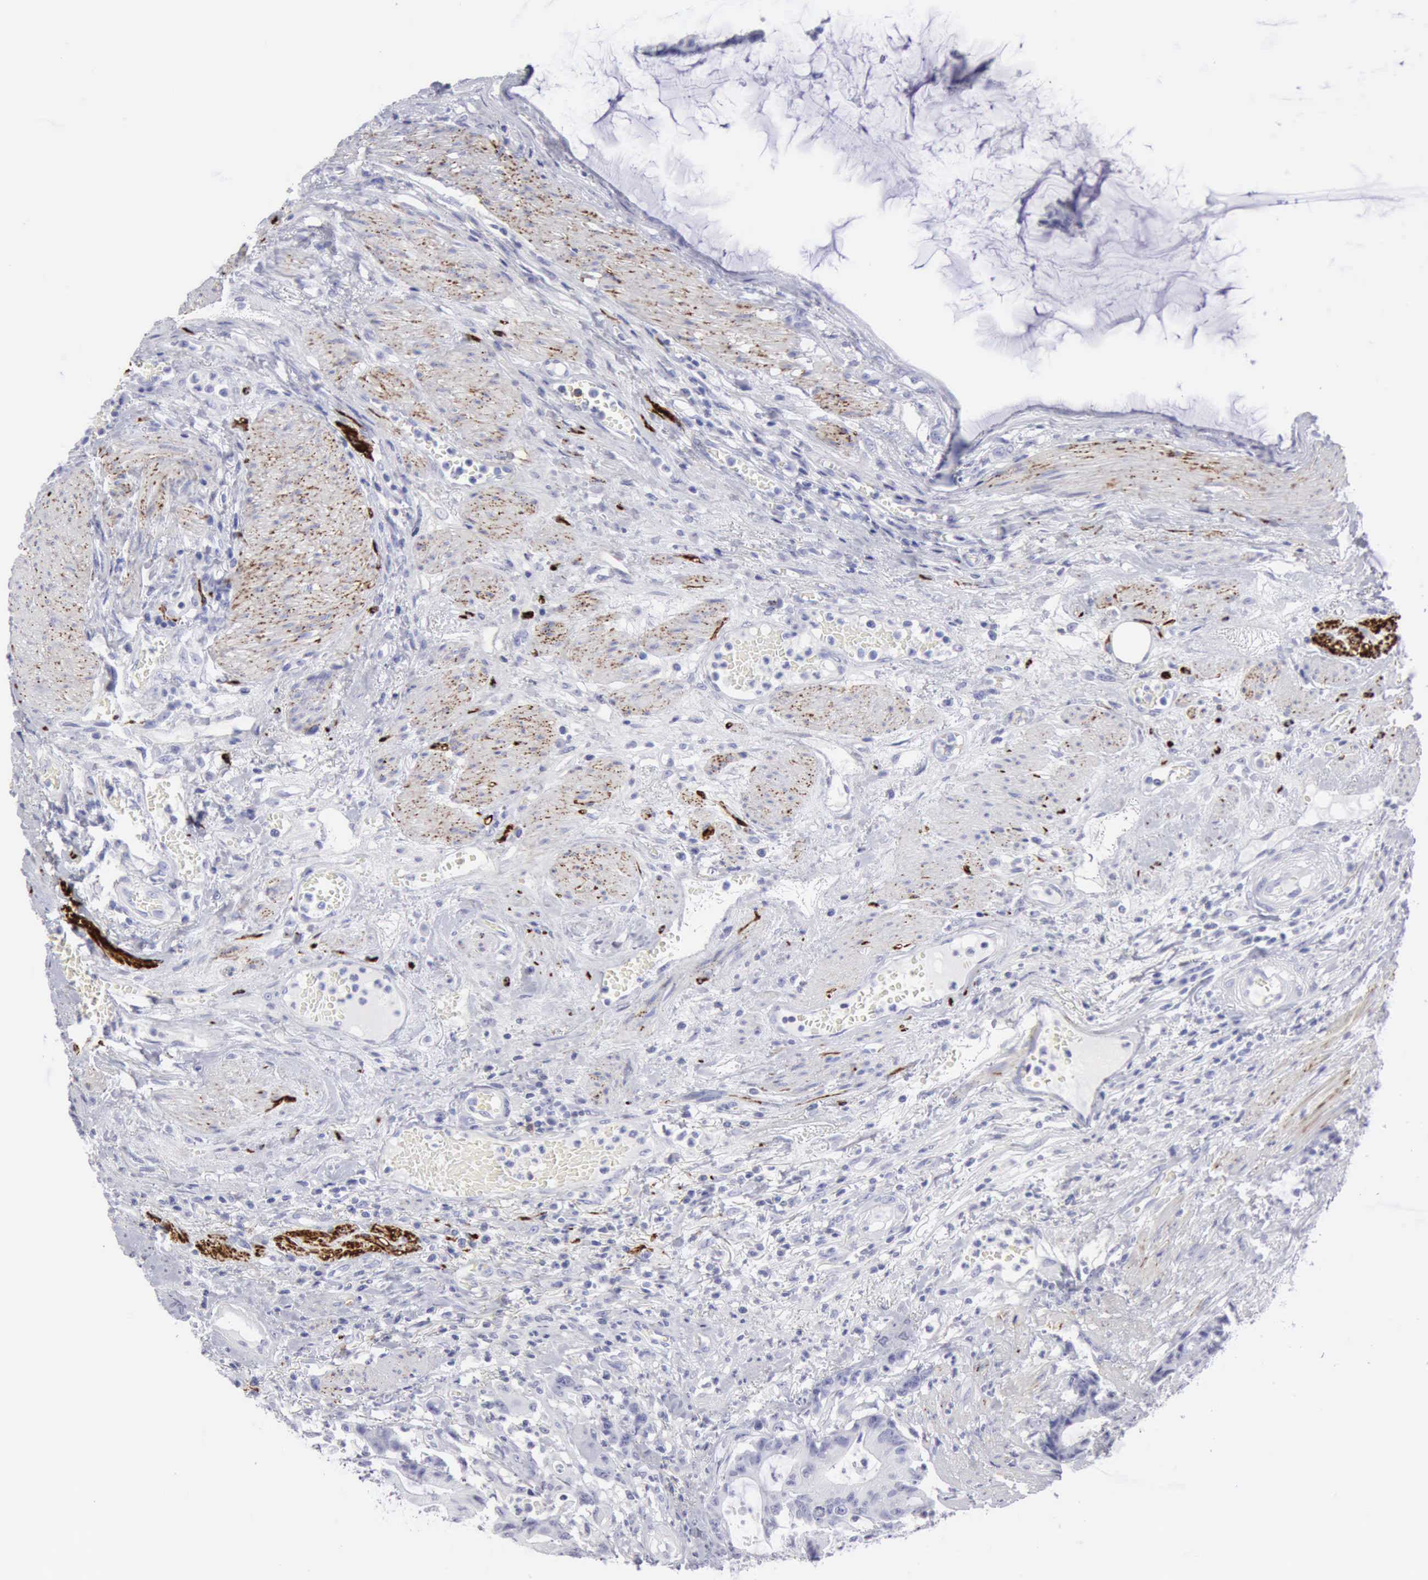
{"staining": {"intensity": "negative", "quantity": "none", "location": "none"}, "tissue": "colorectal cancer", "cell_type": "Tumor cells", "image_type": "cancer", "snomed": [{"axis": "morphology", "description": "Adenocarcinoma, NOS"}, {"axis": "topography", "description": "Colon"}], "caption": "An IHC photomicrograph of colorectal cancer (adenocarcinoma) is shown. There is no staining in tumor cells of colorectal cancer (adenocarcinoma).", "gene": "NCAM1", "patient": {"sex": "female", "age": 84}}